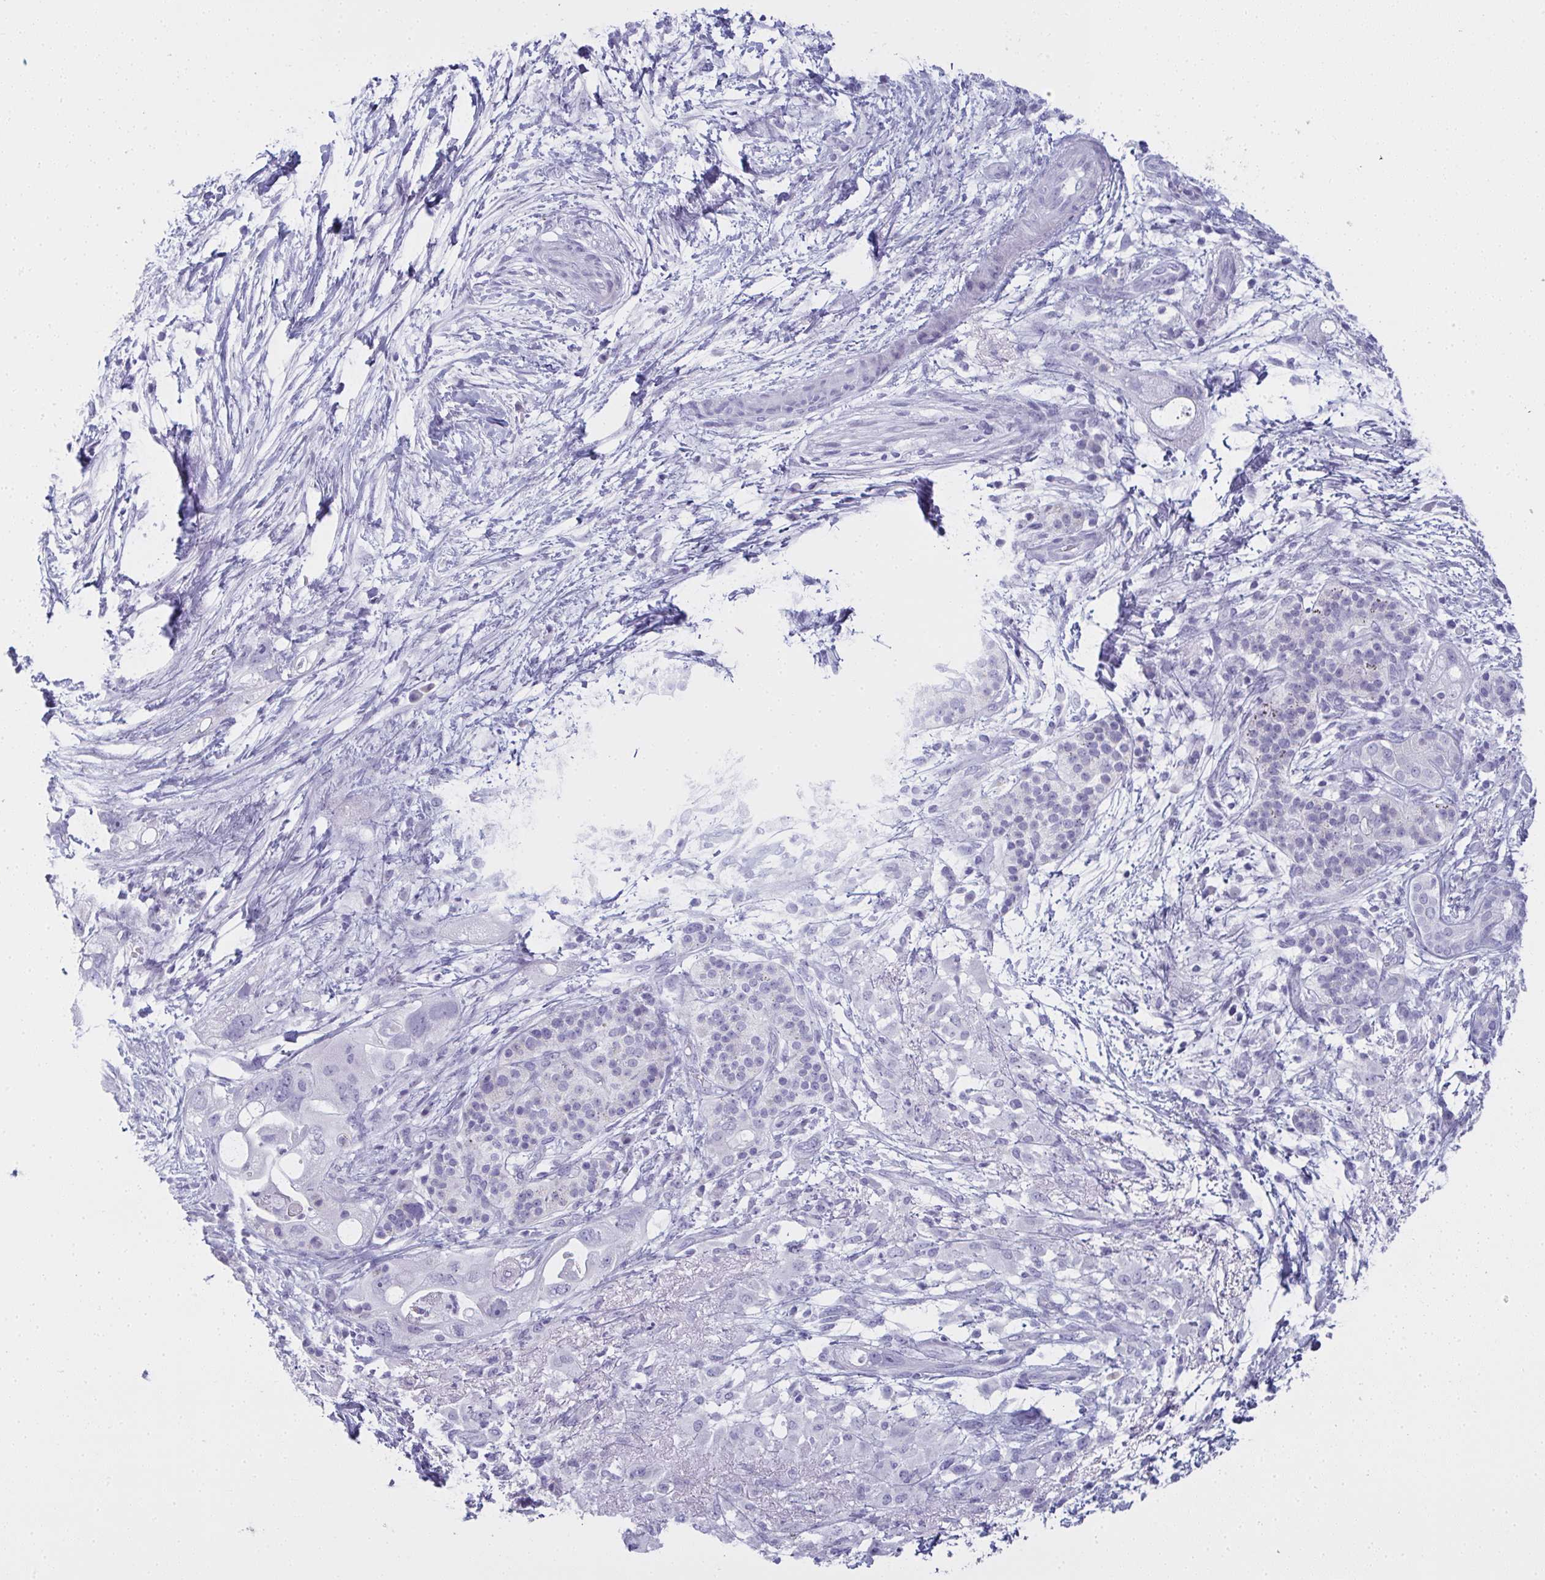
{"staining": {"intensity": "negative", "quantity": "none", "location": "none"}, "tissue": "pancreatic cancer", "cell_type": "Tumor cells", "image_type": "cancer", "snomed": [{"axis": "morphology", "description": "Adenocarcinoma, NOS"}, {"axis": "topography", "description": "Pancreas"}], "caption": "This is a histopathology image of IHC staining of adenocarcinoma (pancreatic), which shows no positivity in tumor cells.", "gene": "SLC36A2", "patient": {"sex": "female", "age": 72}}